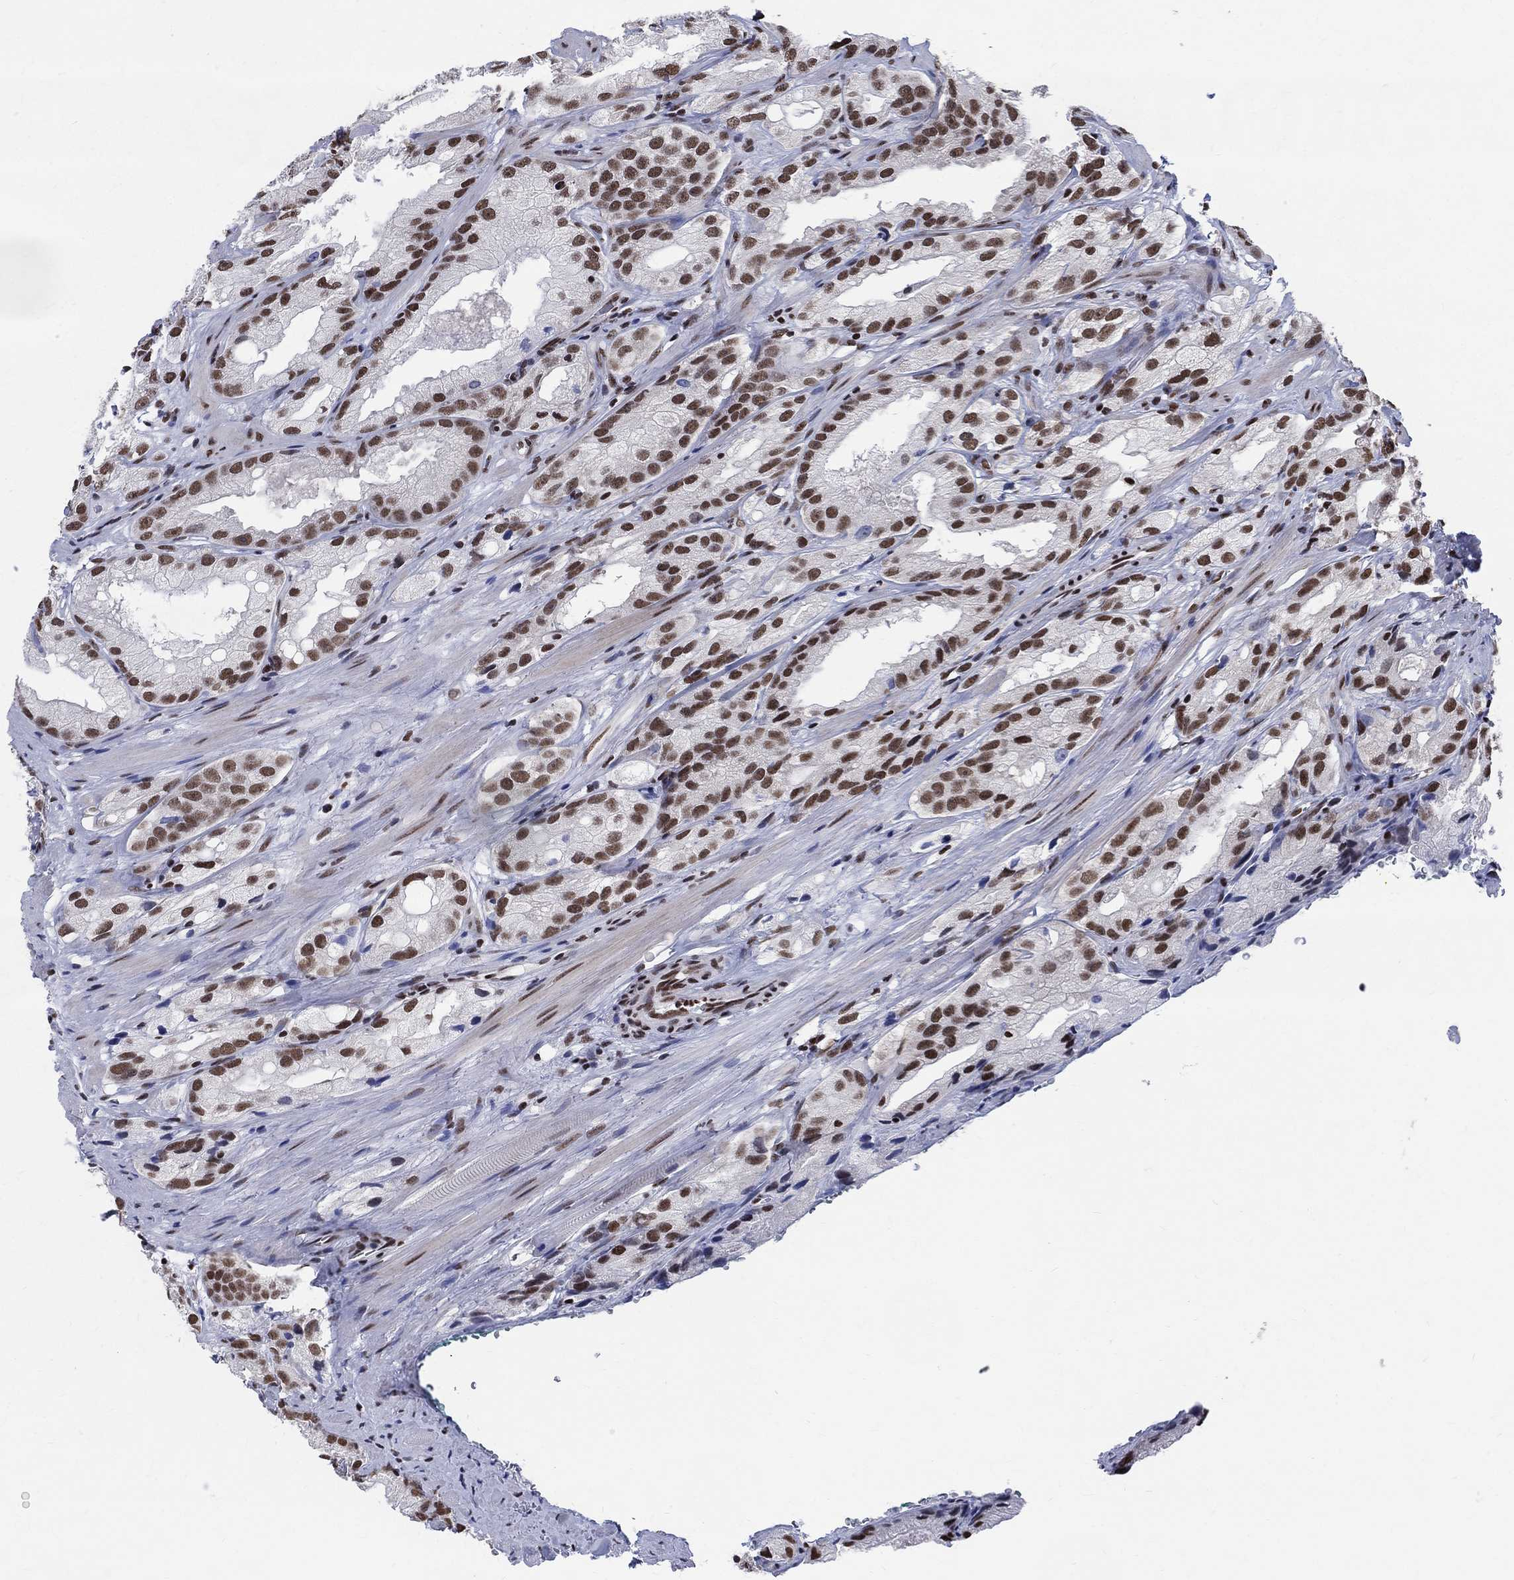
{"staining": {"intensity": "strong", "quantity": "25%-75%", "location": "nuclear"}, "tissue": "prostate cancer", "cell_type": "Tumor cells", "image_type": "cancer", "snomed": [{"axis": "morphology", "description": "Adenocarcinoma, High grade"}, {"axis": "topography", "description": "Prostate and seminal vesicle, NOS"}], "caption": "IHC histopathology image of neoplastic tissue: prostate cancer (high-grade adenocarcinoma) stained using immunohistochemistry (IHC) demonstrates high levels of strong protein expression localized specifically in the nuclear of tumor cells, appearing as a nuclear brown color.", "gene": "FBXO16", "patient": {"sex": "male", "age": 62}}